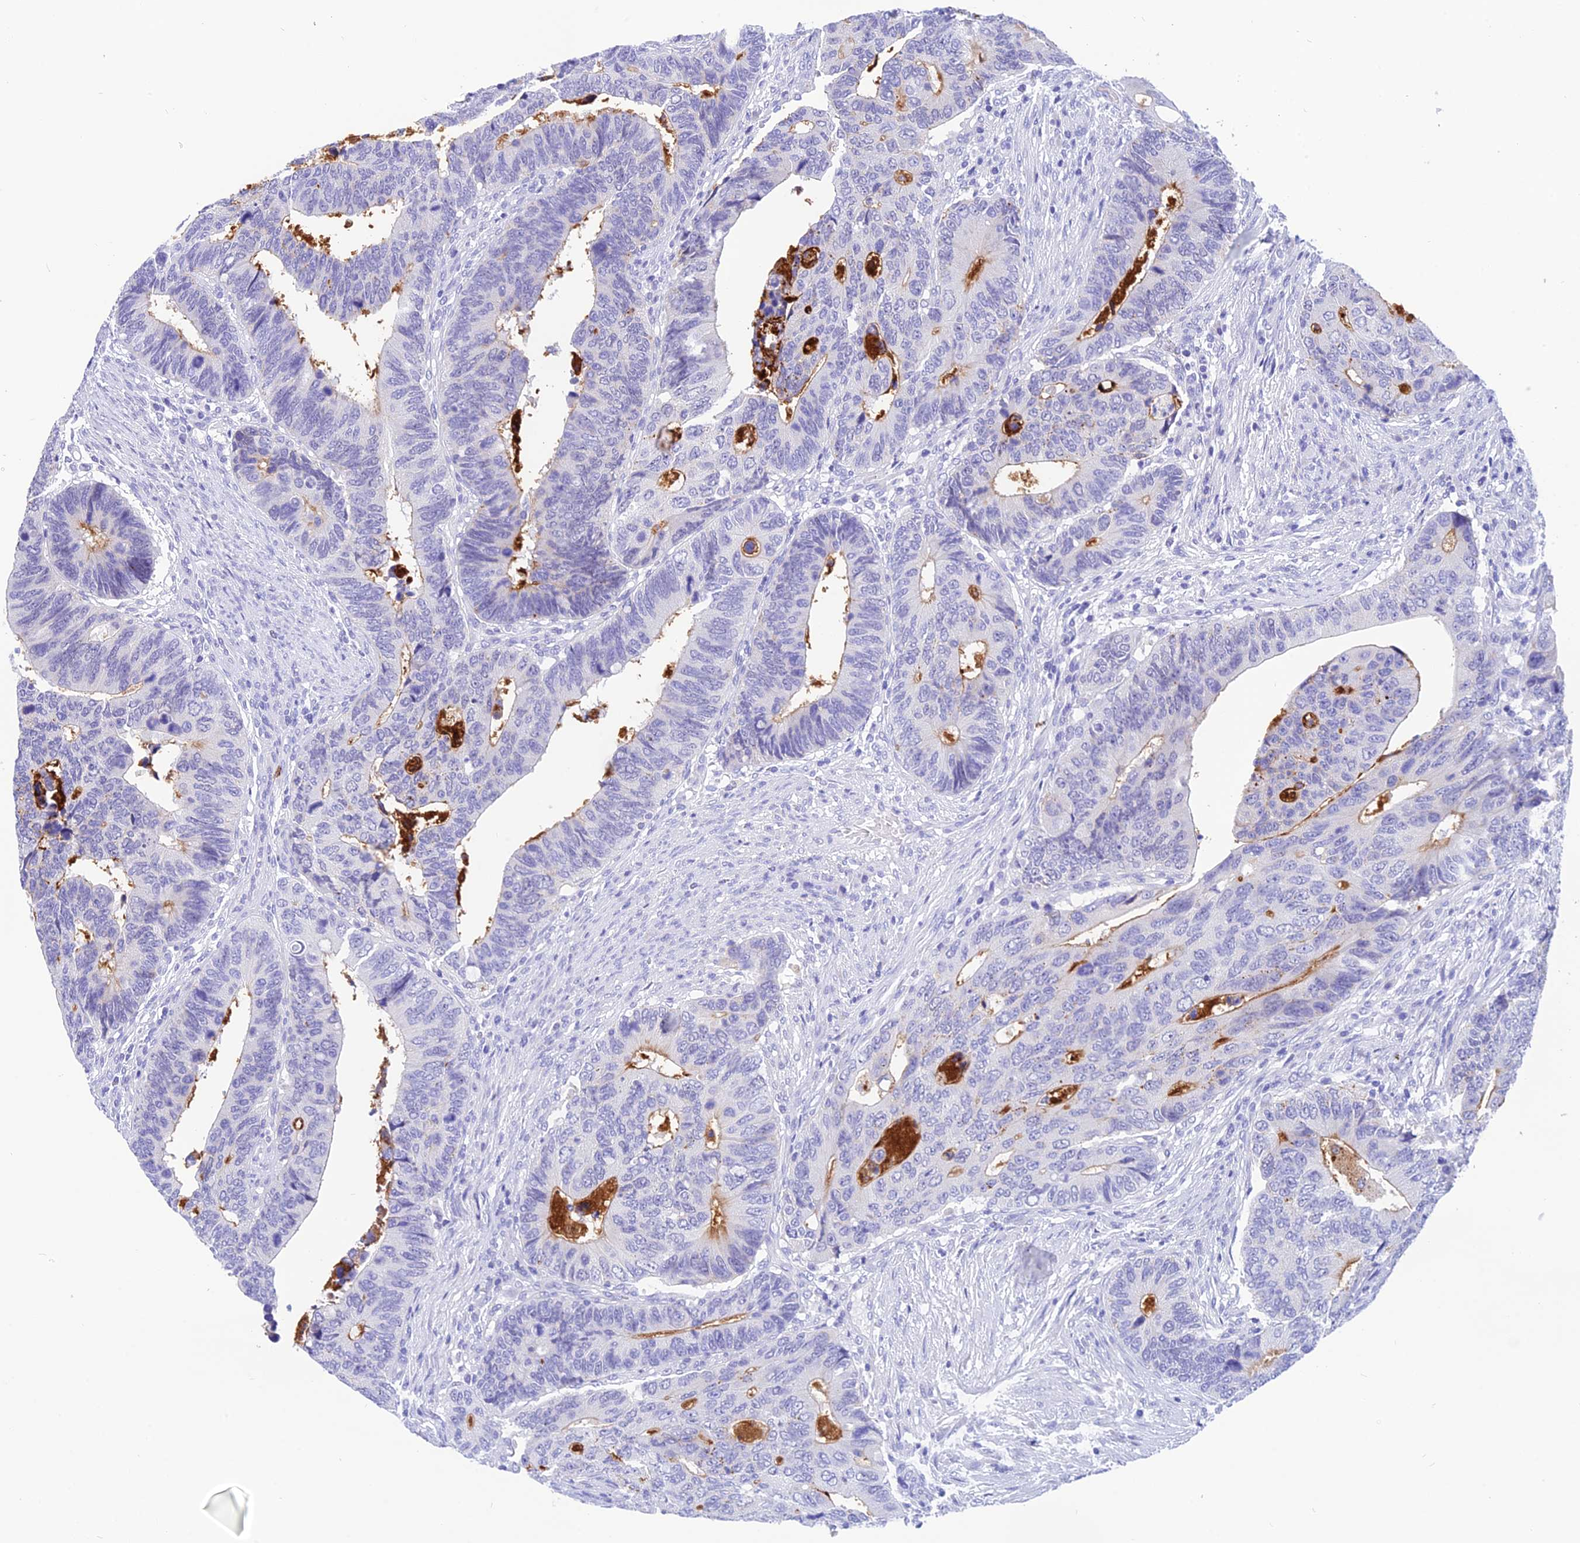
{"staining": {"intensity": "negative", "quantity": "none", "location": "none"}, "tissue": "colorectal cancer", "cell_type": "Tumor cells", "image_type": "cancer", "snomed": [{"axis": "morphology", "description": "Adenocarcinoma, NOS"}, {"axis": "topography", "description": "Colon"}], "caption": "DAB (3,3'-diaminobenzidine) immunohistochemical staining of human adenocarcinoma (colorectal) shows no significant expression in tumor cells.", "gene": "KDELR3", "patient": {"sex": "male", "age": 87}}